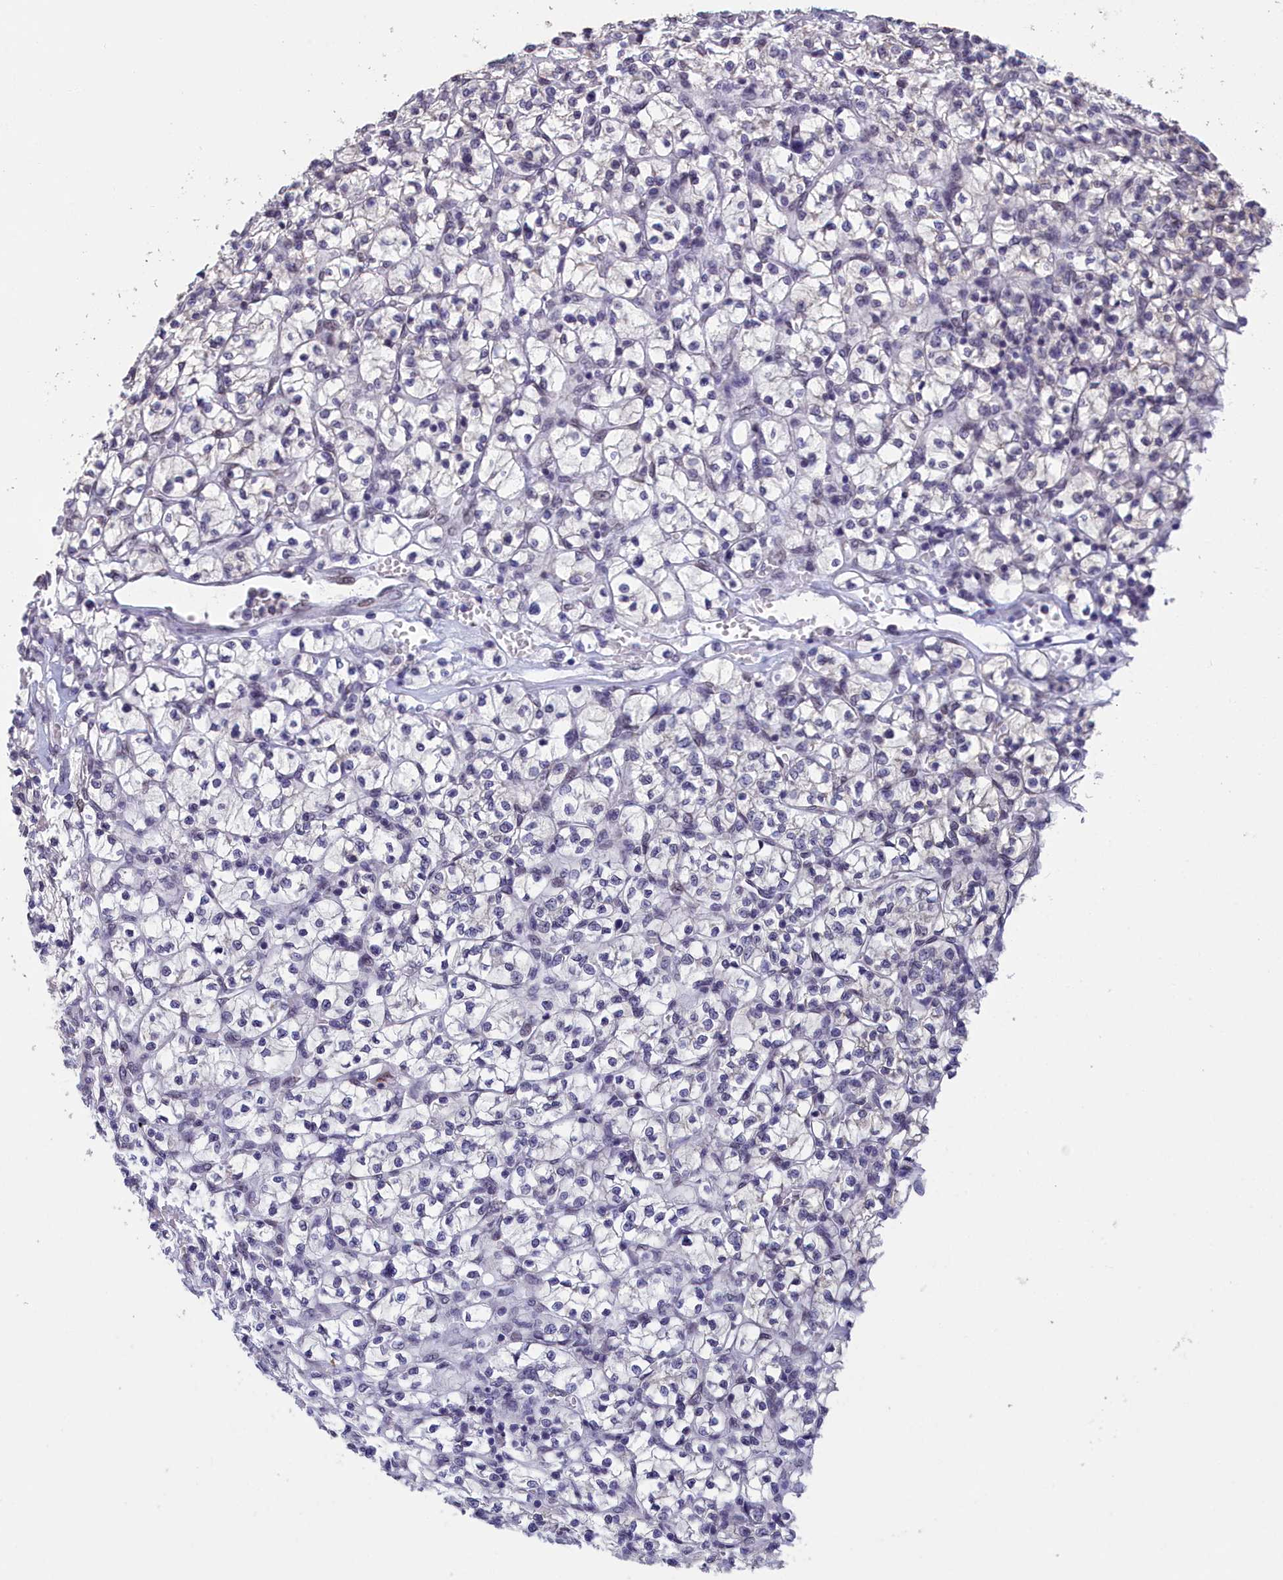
{"staining": {"intensity": "negative", "quantity": "none", "location": "none"}, "tissue": "renal cancer", "cell_type": "Tumor cells", "image_type": "cancer", "snomed": [{"axis": "morphology", "description": "Adenocarcinoma, NOS"}, {"axis": "topography", "description": "Kidney"}], "caption": "DAB (3,3'-diaminobenzidine) immunohistochemical staining of renal cancer (adenocarcinoma) reveals no significant positivity in tumor cells.", "gene": "CCDC97", "patient": {"sex": "female", "age": 64}}